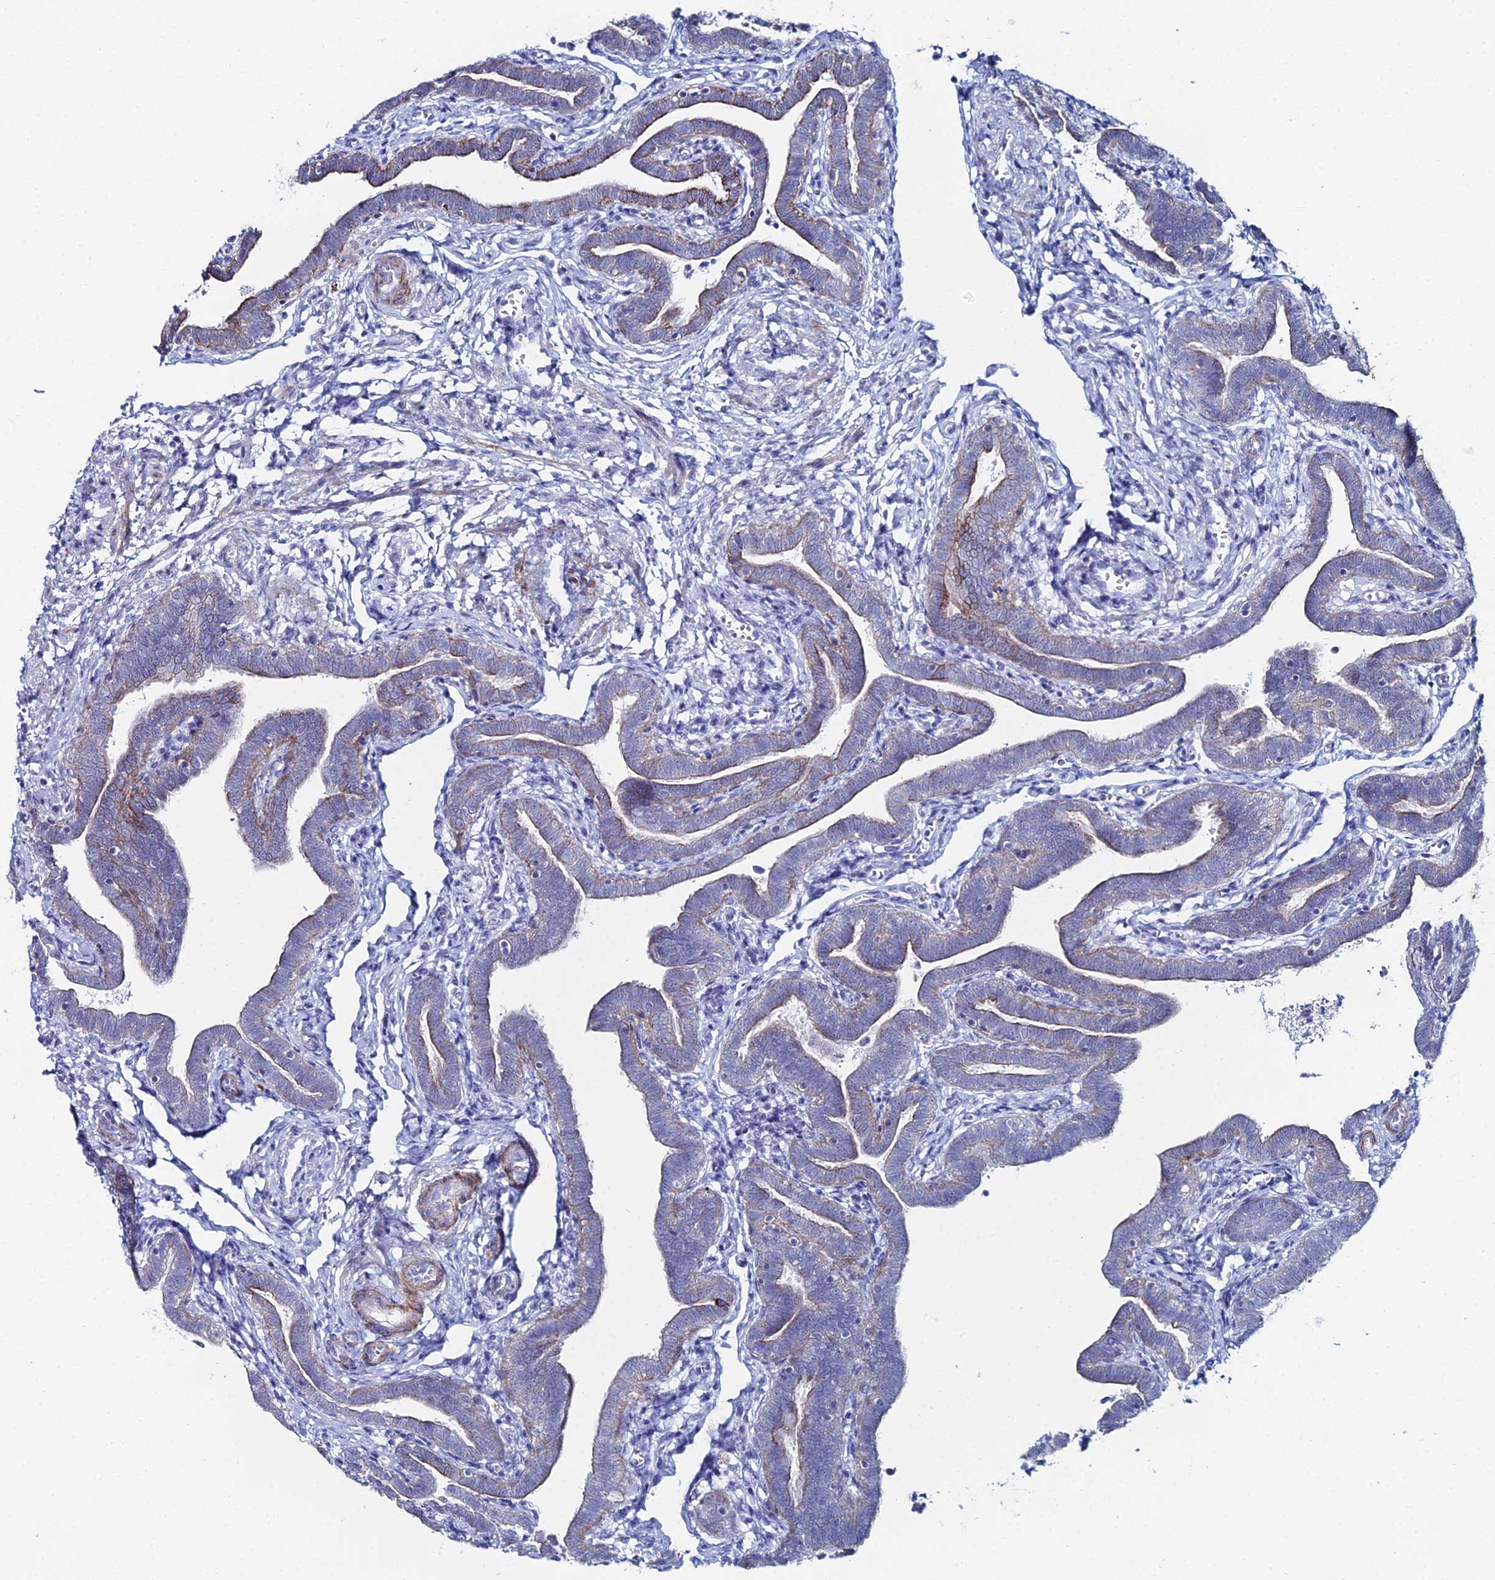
{"staining": {"intensity": "strong", "quantity": "25%-75%", "location": "cytoplasmic/membranous"}, "tissue": "fallopian tube", "cell_type": "Glandular cells", "image_type": "normal", "snomed": [{"axis": "morphology", "description": "Normal tissue, NOS"}, {"axis": "topography", "description": "Fallopian tube"}], "caption": "A brown stain shows strong cytoplasmic/membranous expression of a protein in glandular cells of normal human fallopian tube.", "gene": "DHX34", "patient": {"sex": "female", "age": 36}}